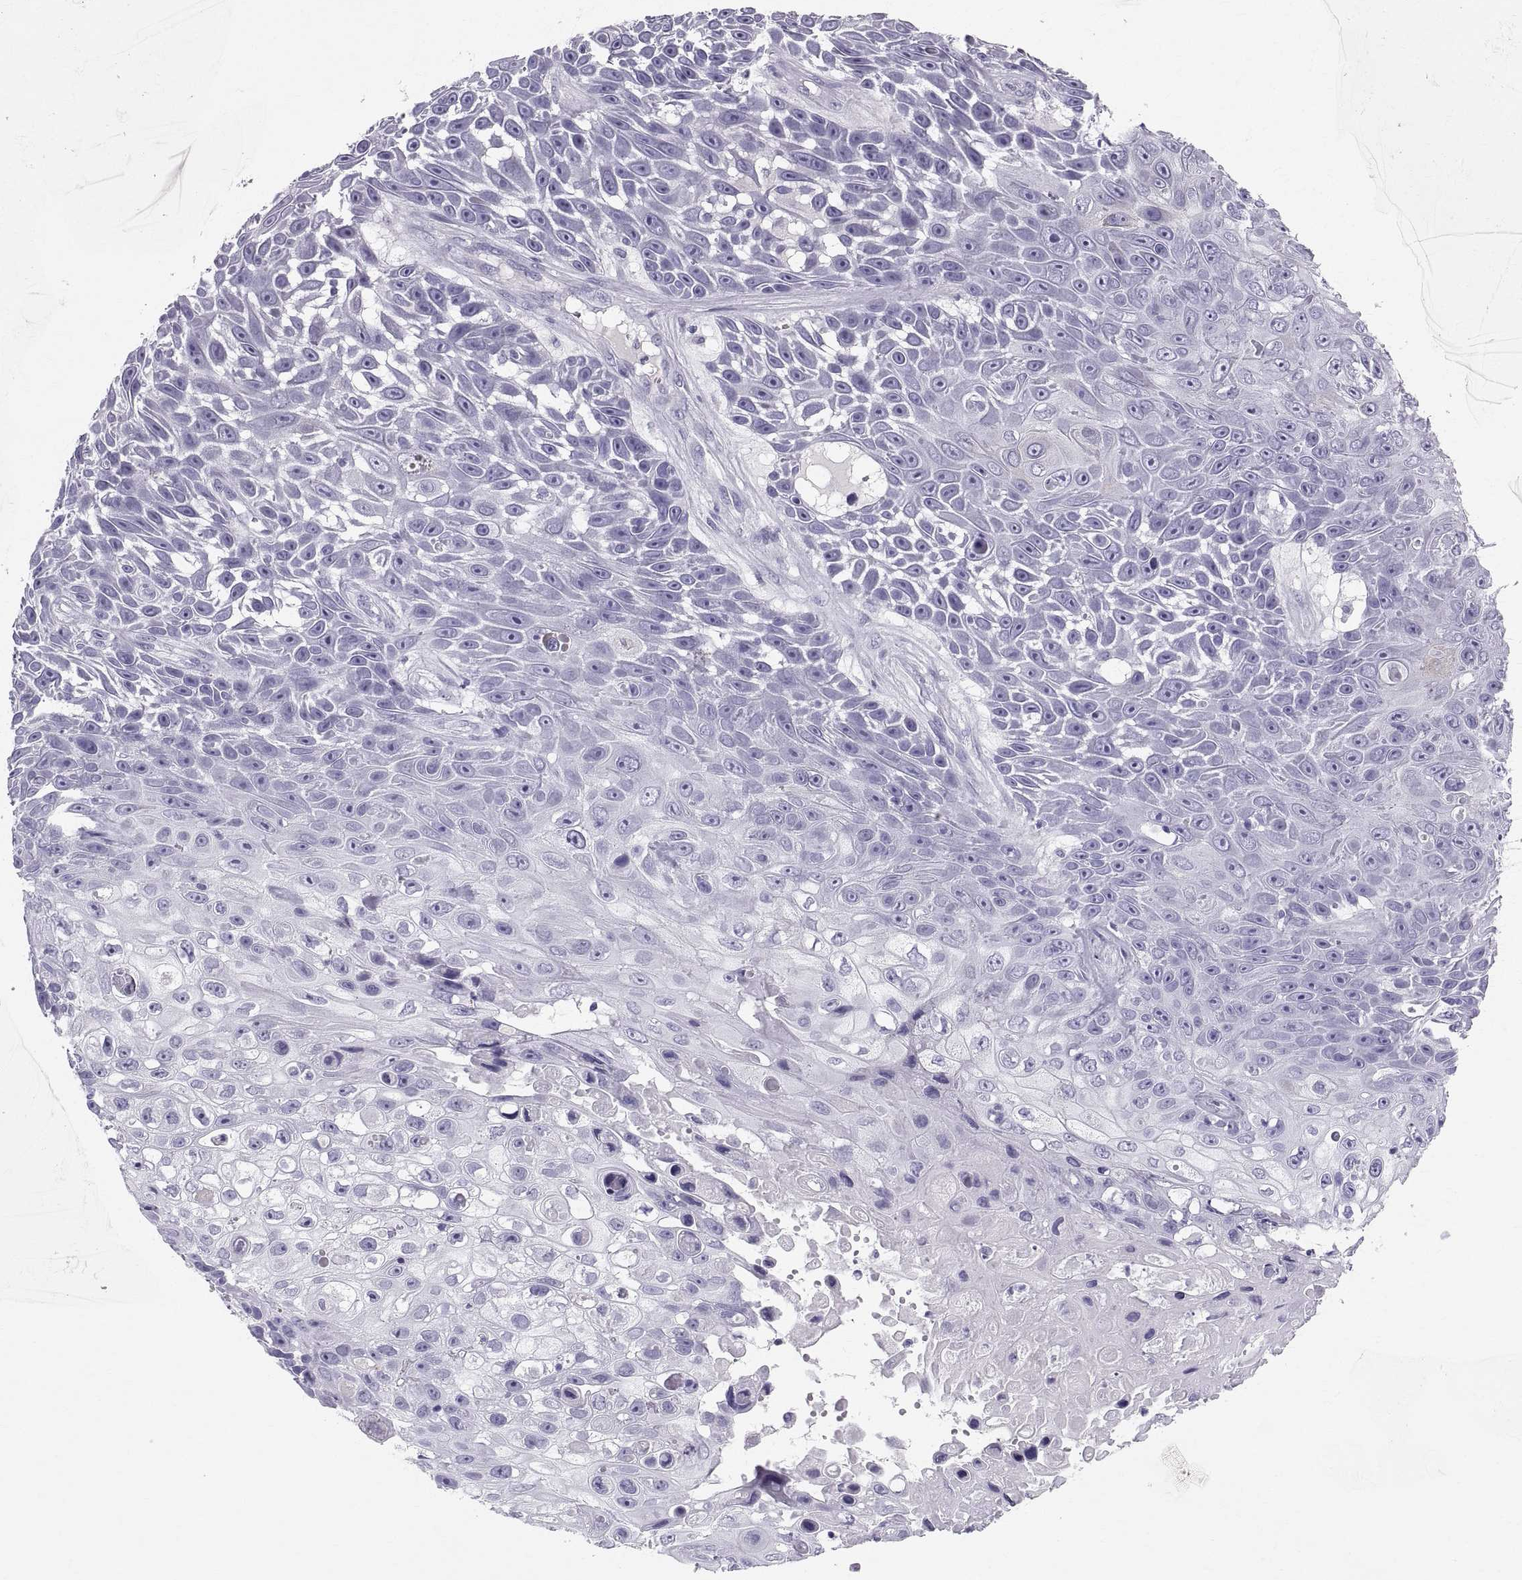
{"staining": {"intensity": "negative", "quantity": "none", "location": "none"}, "tissue": "skin cancer", "cell_type": "Tumor cells", "image_type": "cancer", "snomed": [{"axis": "morphology", "description": "Squamous cell carcinoma, NOS"}, {"axis": "topography", "description": "Skin"}], "caption": "Tumor cells show no significant protein expression in skin squamous cell carcinoma.", "gene": "SLC22A6", "patient": {"sex": "male", "age": 82}}